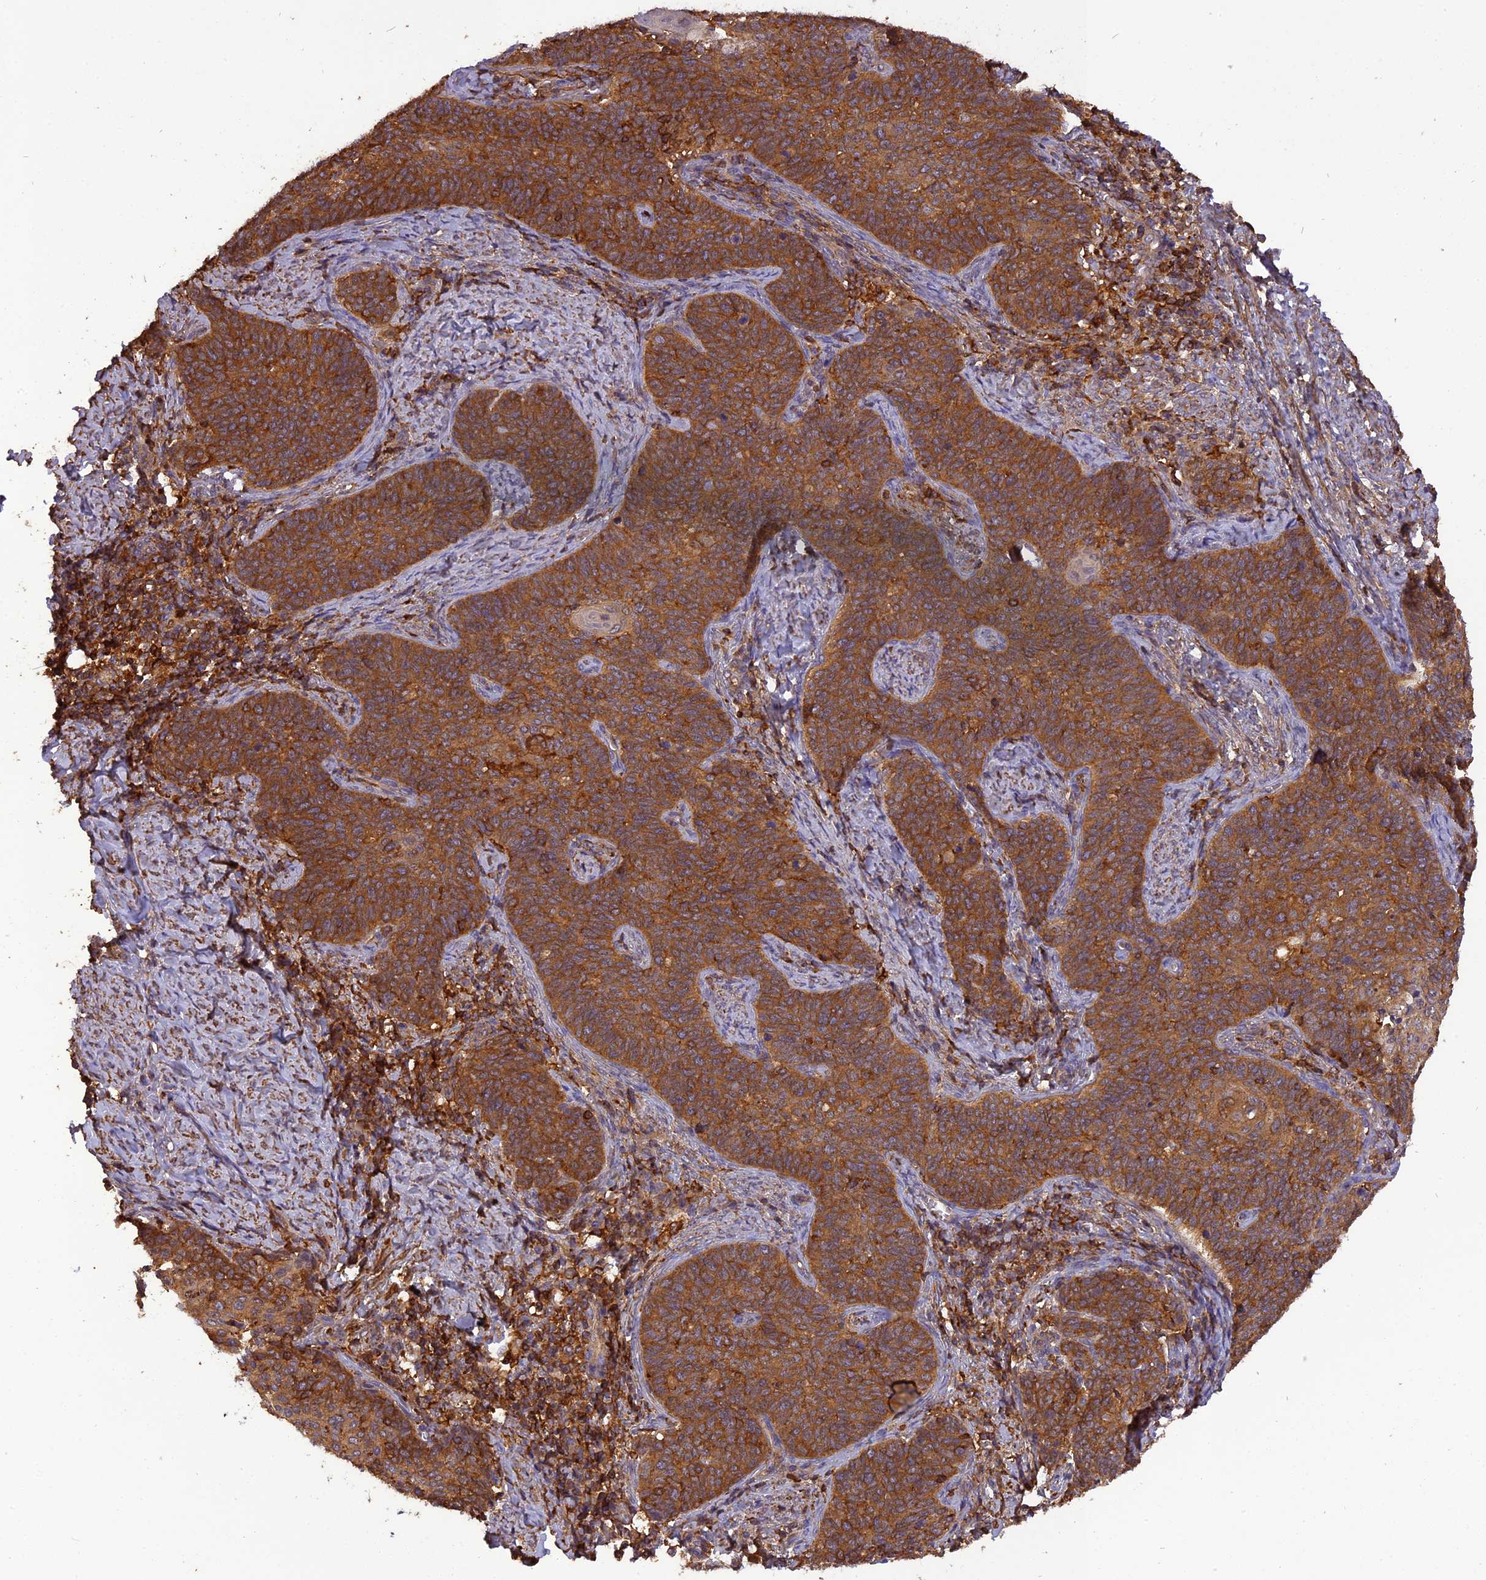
{"staining": {"intensity": "strong", "quantity": ">75%", "location": "cytoplasmic/membranous"}, "tissue": "cervical cancer", "cell_type": "Tumor cells", "image_type": "cancer", "snomed": [{"axis": "morphology", "description": "Normal tissue, NOS"}, {"axis": "morphology", "description": "Squamous cell carcinoma, NOS"}, {"axis": "topography", "description": "Cervix"}], "caption": "The image reveals immunohistochemical staining of cervical cancer. There is strong cytoplasmic/membranous expression is present in about >75% of tumor cells. The staining was performed using DAB (3,3'-diaminobenzidine), with brown indicating positive protein expression. Nuclei are stained blue with hematoxylin.", "gene": "STOML1", "patient": {"sex": "female", "age": 39}}